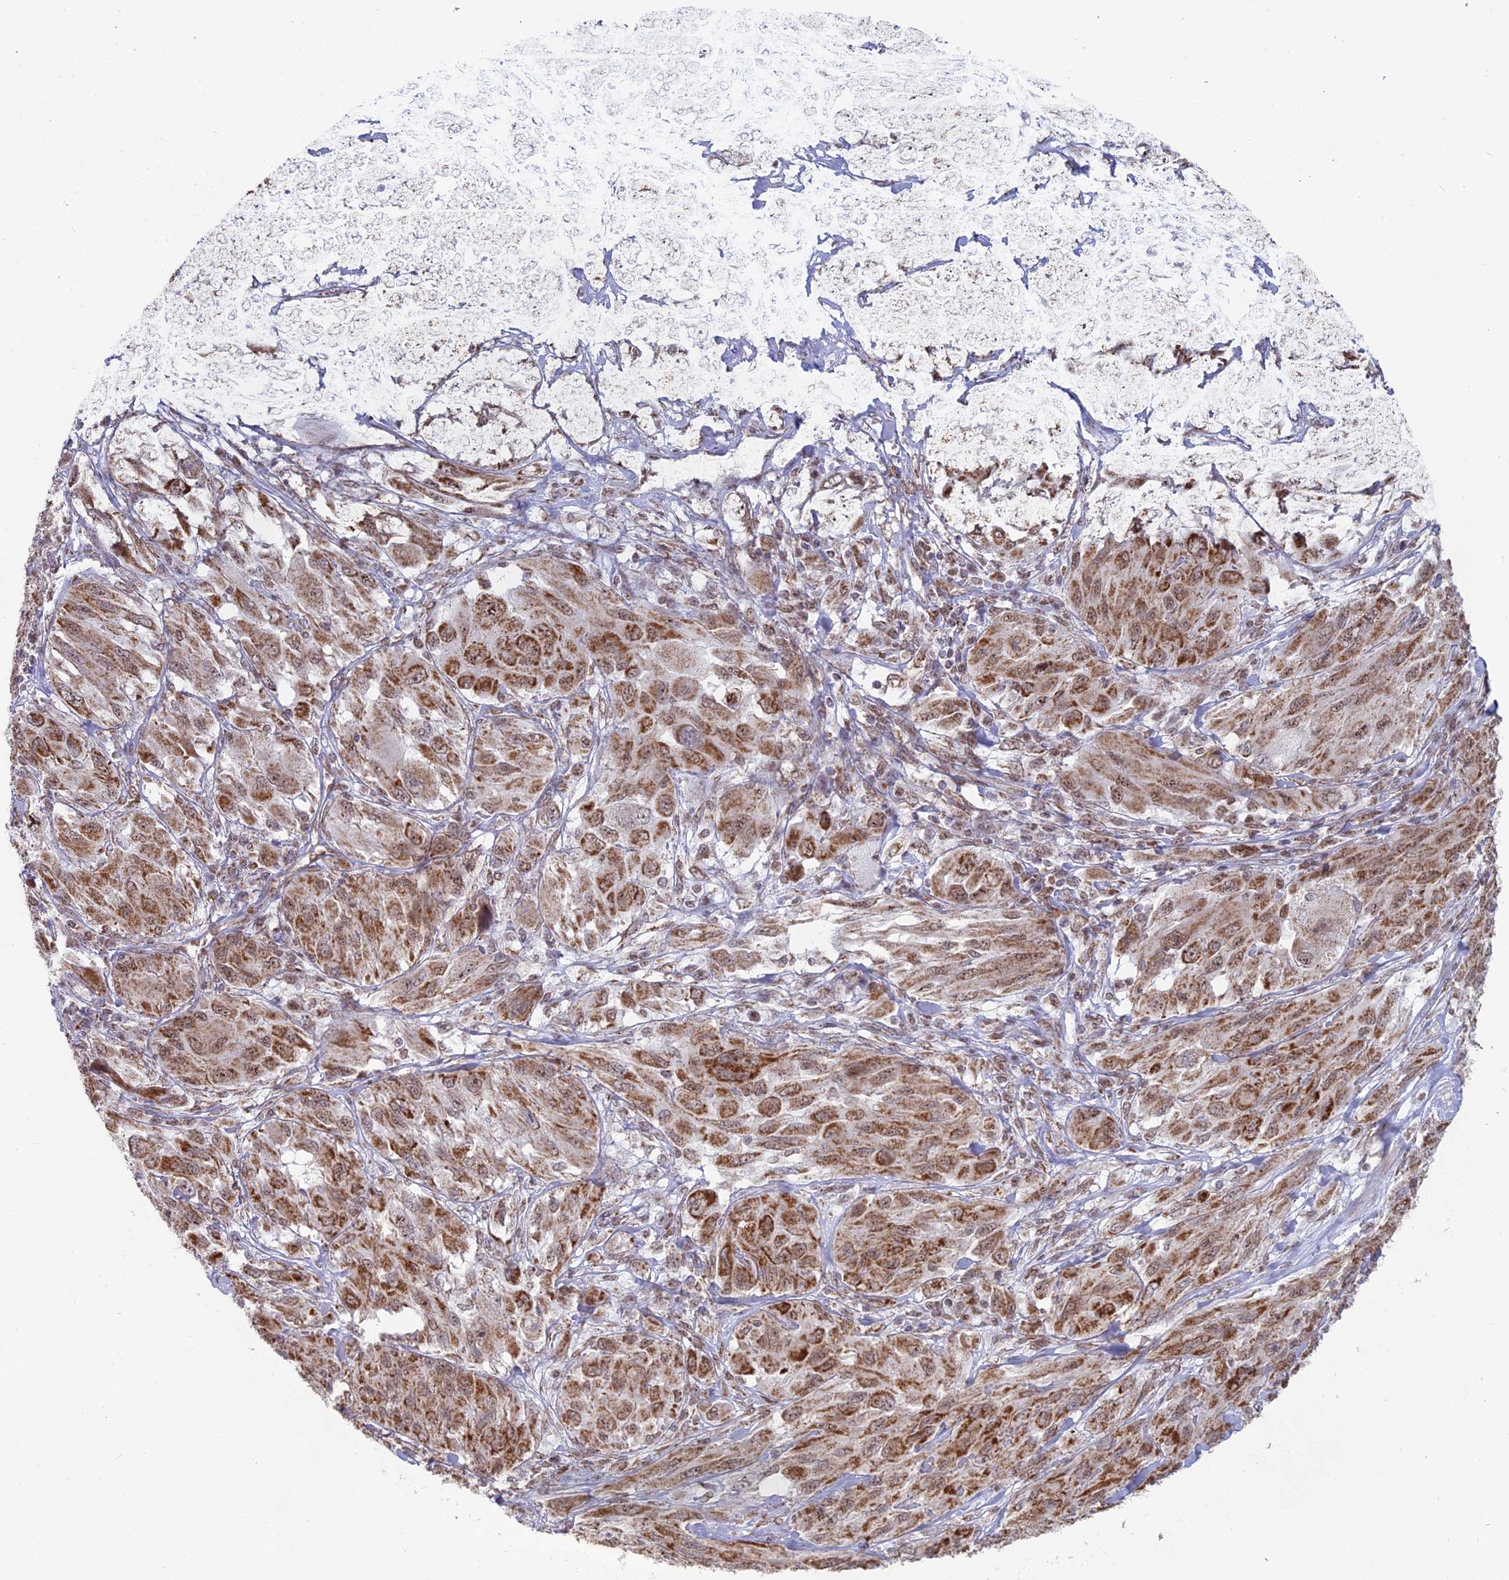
{"staining": {"intensity": "moderate", "quantity": ">75%", "location": "cytoplasmic/membranous"}, "tissue": "melanoma", "cell_type": "Tumor cells", "image_type": "cancer", "snomed": [{"axis": "morphology", "description": "Malignant melanoma, NOS"}, {"axis": "topography", "description": "Skin"}], "caption": "A medium amount of moderate cytoplasmic/membranous staining is seen in about >75% of tumor cells in melanoma tissue.", "gene": "ARHGAP40", "patient": {"sex": "female", "age": 91}}